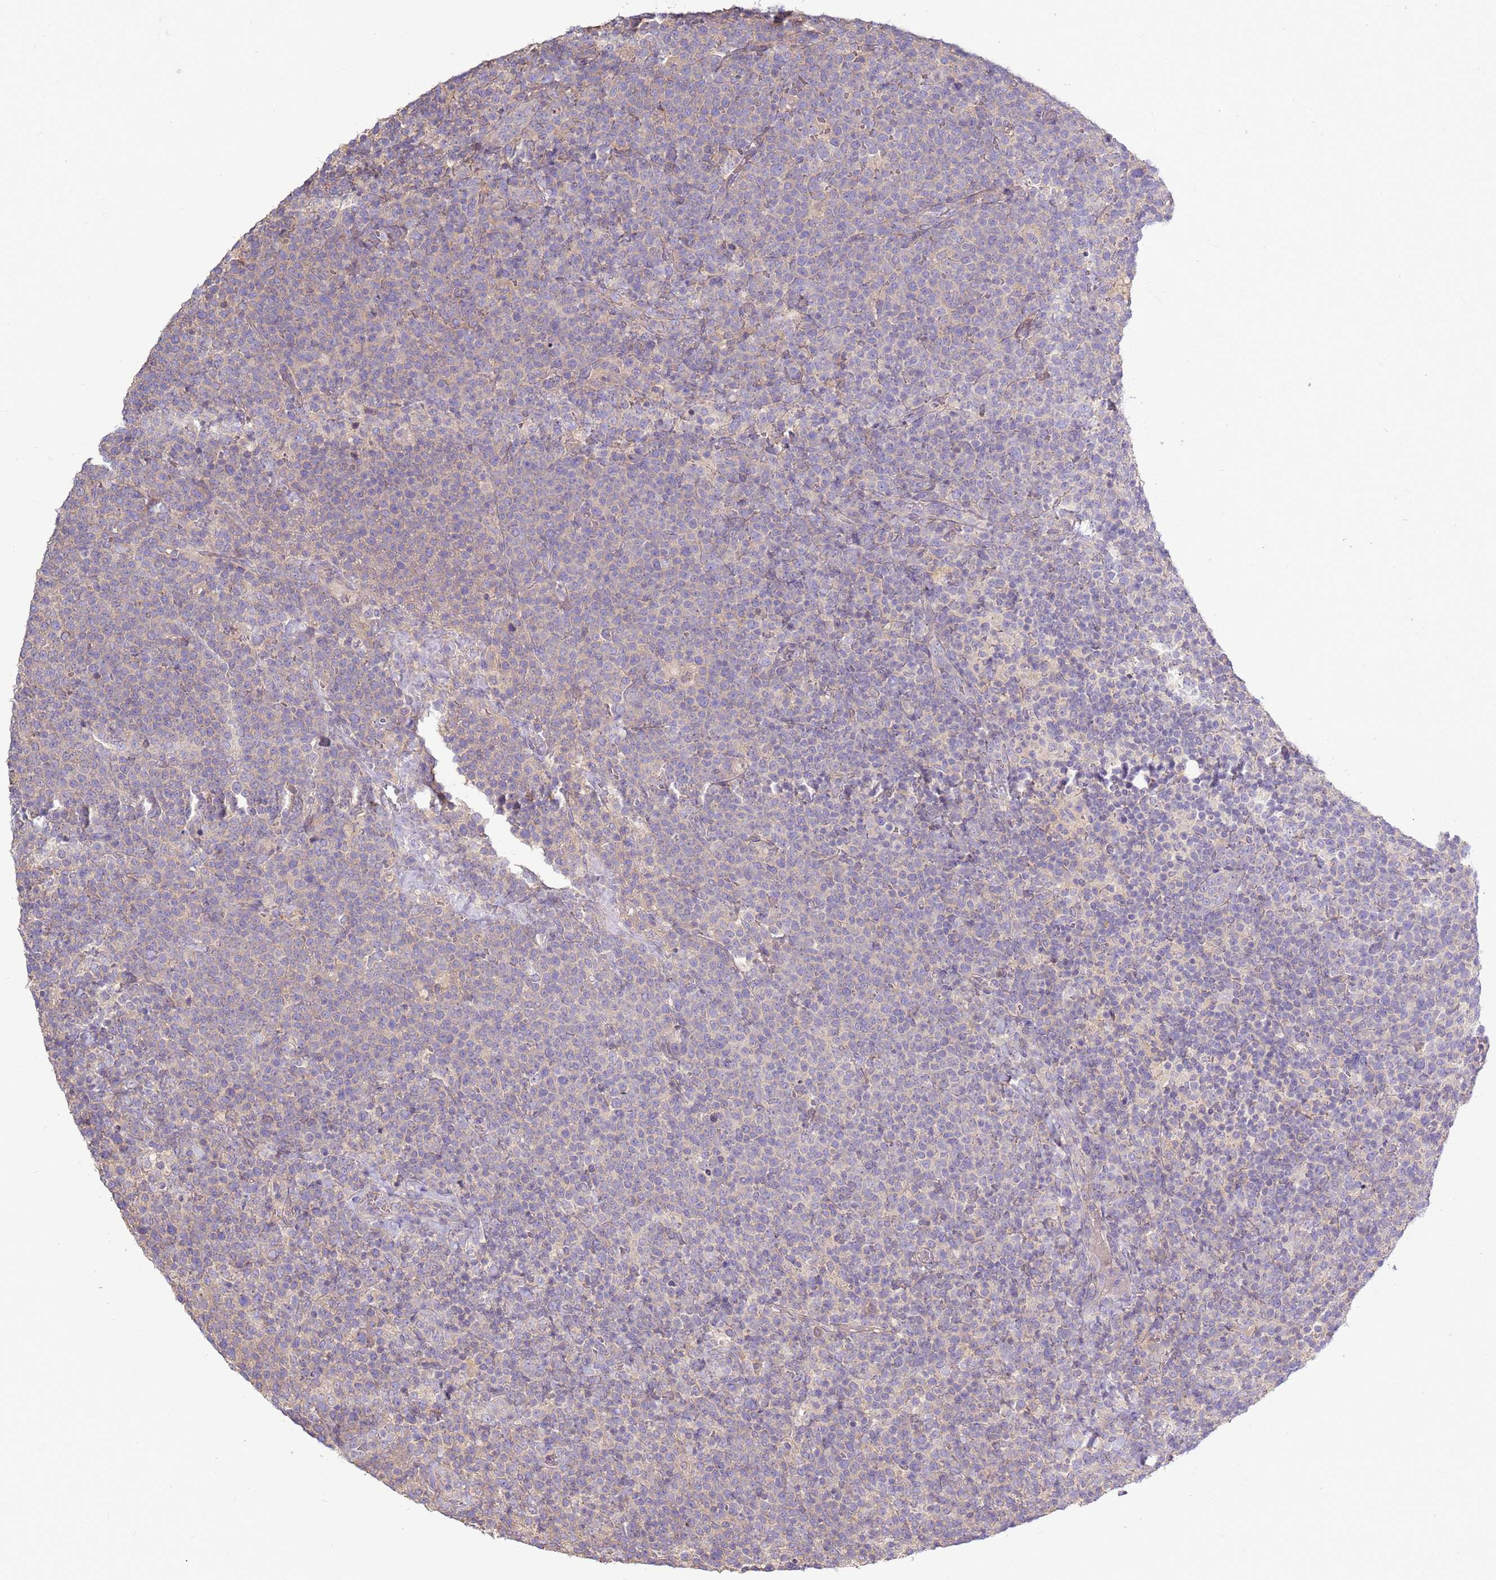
{"staining": {"intensity": "negative", "quantity": "none", "location": "none"}, "tissue": "lymphoma", "cell_type": "Tumor cells", "image_type": "cancer", "snomed": [{"axis": "morphology", "description": "Malignant lymphoma, non-Hodgkin's type, High grade"}, {"axis": "topography", "description": "Lymph node"}], "caption": "Immunohistochemistry of human lymphoma exhibits no staining in tumor cells.", "gene": "EVA1B", "patient": {"sex": "male", "age": 61}}